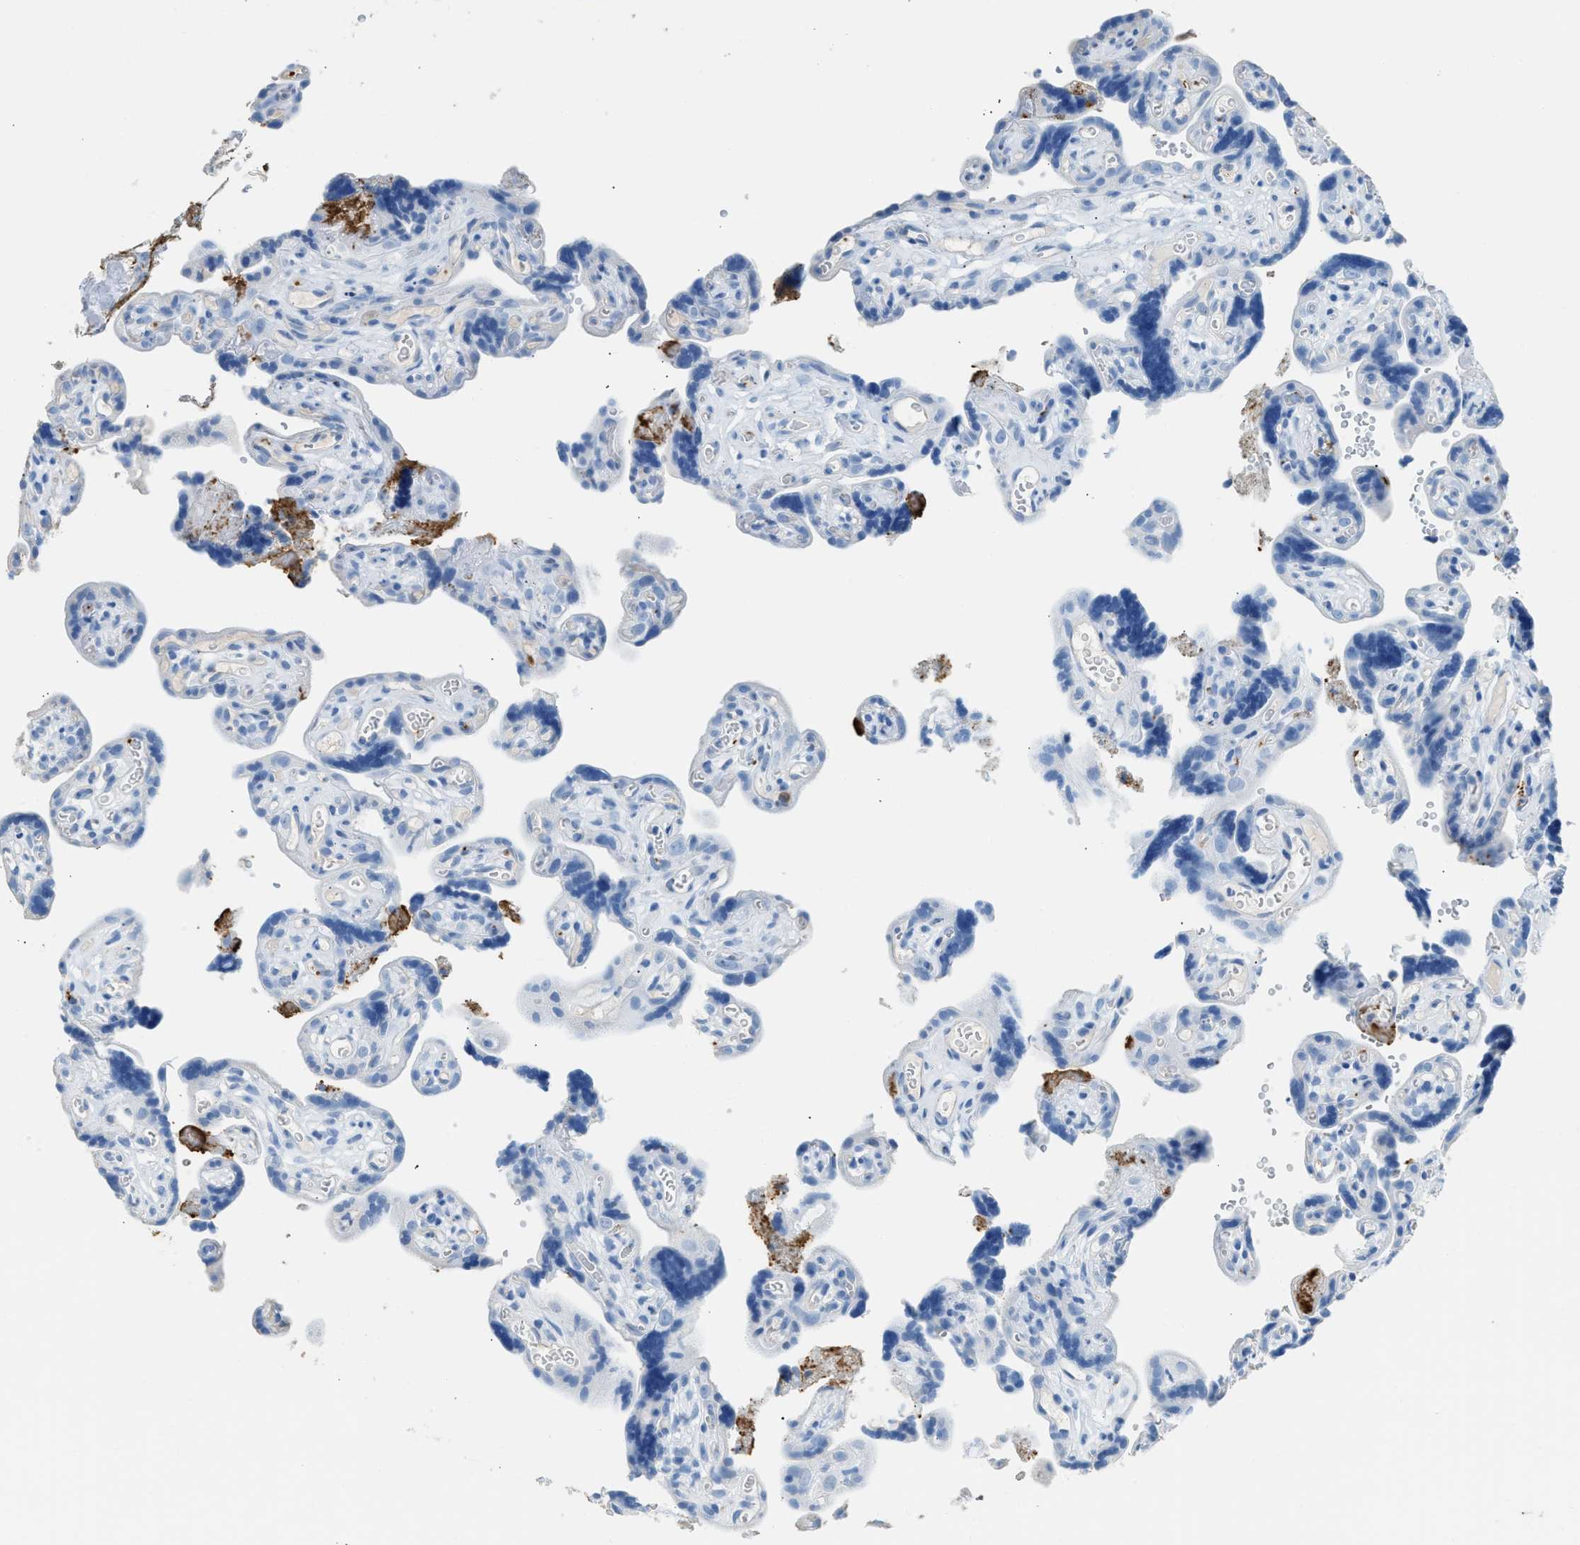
{"staining": {"intensity": "negative", "quantity": "none", "location": "none"}, "tissue": "placenta", "cell_type": "Decidual cells", "image_type": "normal", "snomed": [{"axis": "morphology", "description": "Normal tissue, NOS"}, {"axis": "topography", "description": "Placenta"}], "caption": "This image is of unremarkable placenta stained with IHC to label a protein in brown with the nuclei are counter-stained blue. There is no expression in decidual cells.", "gene": "FAIM2", "patient": {"sex": "female", "age": 30}}